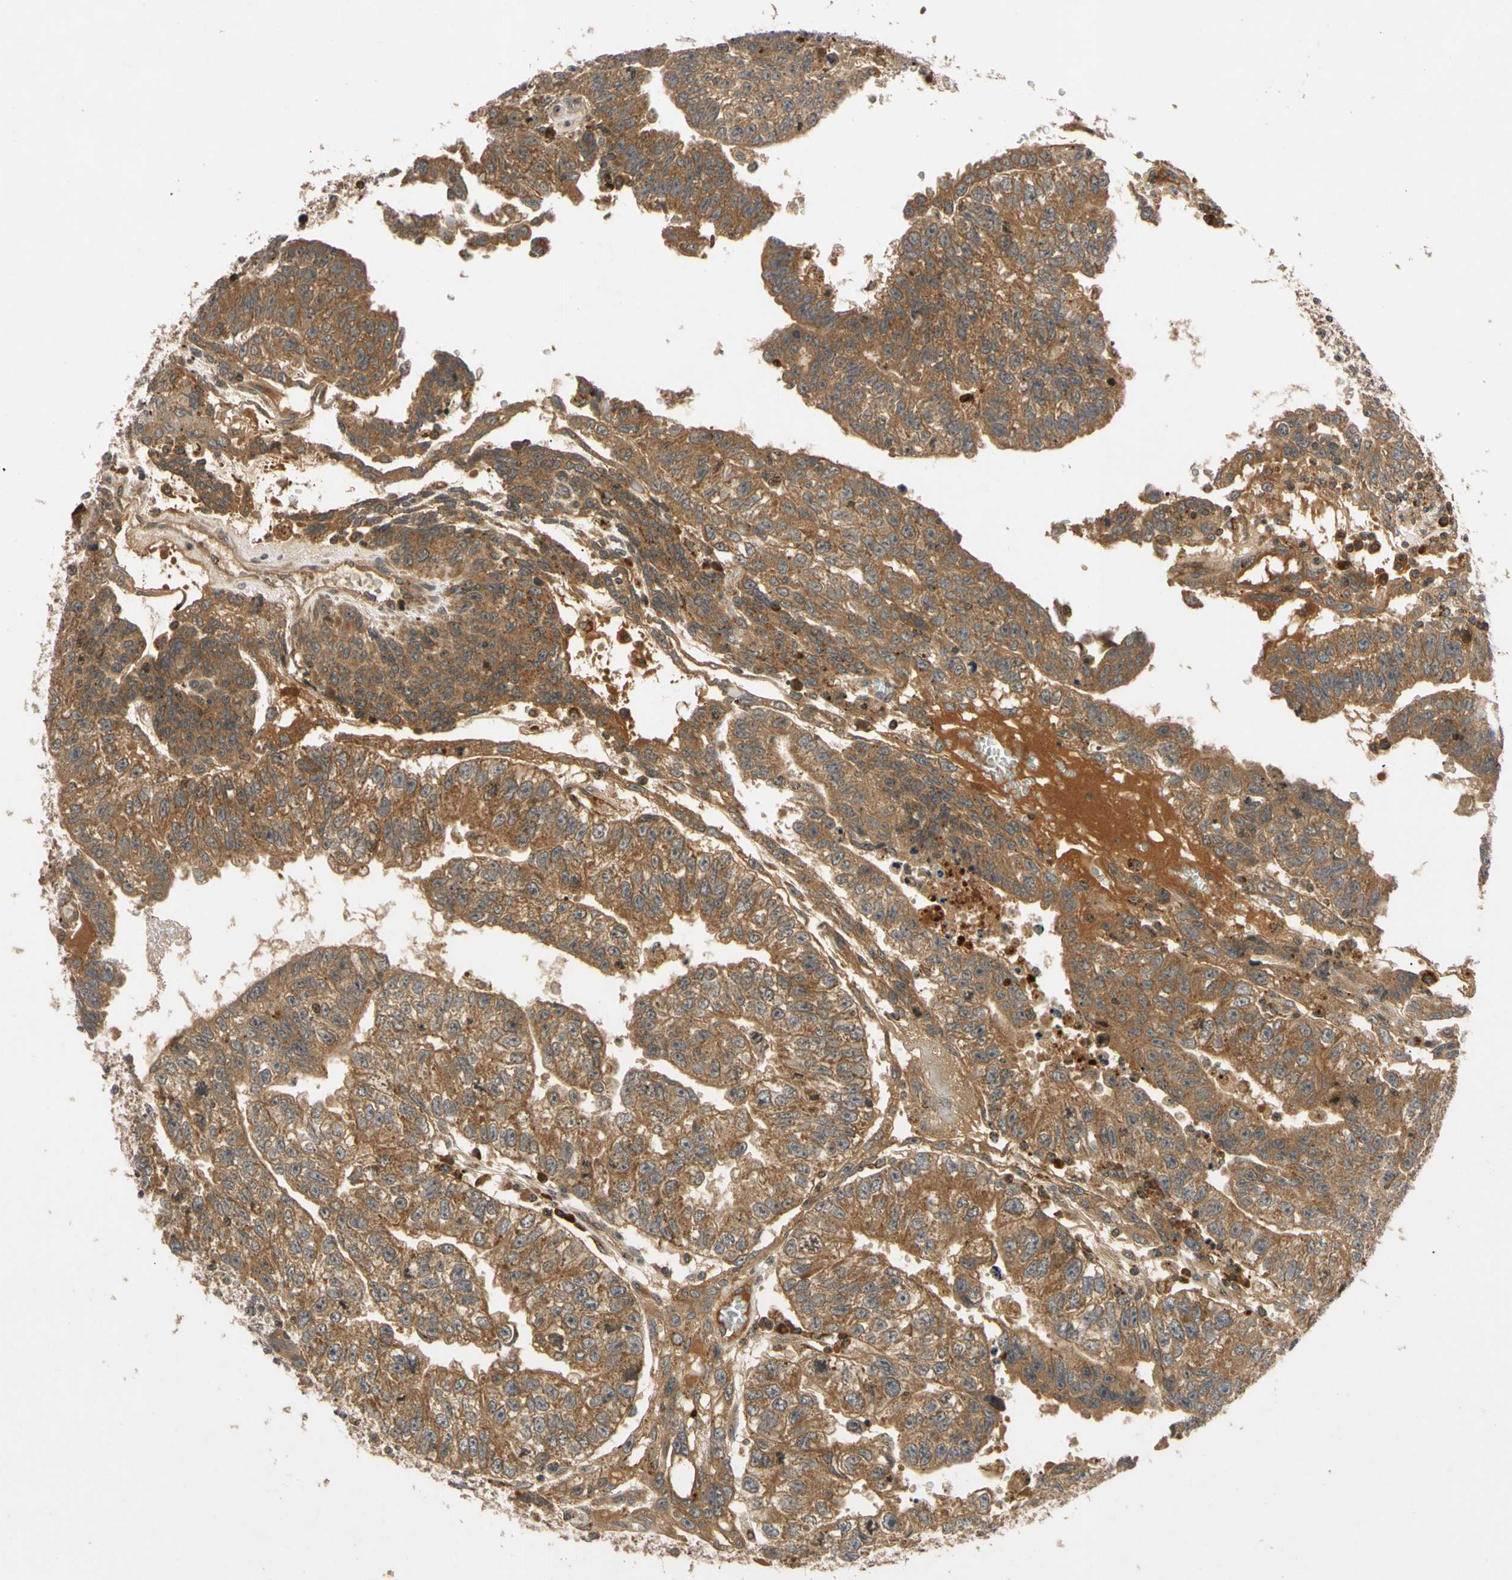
{"staining": {"intensity": "strong", "quantity": ">75%", "location": "cytoplasmic/membranous"}, "tissue": "testis cancer", "cell_type": "Tumor cells", "image_type": "cancer", "snomed": [{"axis": "morphology", "description": "Seminoma, NOS"}, {"axis": "morphology", "description": "Carcinoma, Embryonal, NOS"}, {"axis": "topography", "description": "Testis"}], "caption": "Human testis cancer stained with a brown dye reveals strong cytoplasmic/membranous positive positivity in about >75% of tumor cells.", "gene": "MRPS22", "patient": {"sex": "male", "age": 52}}